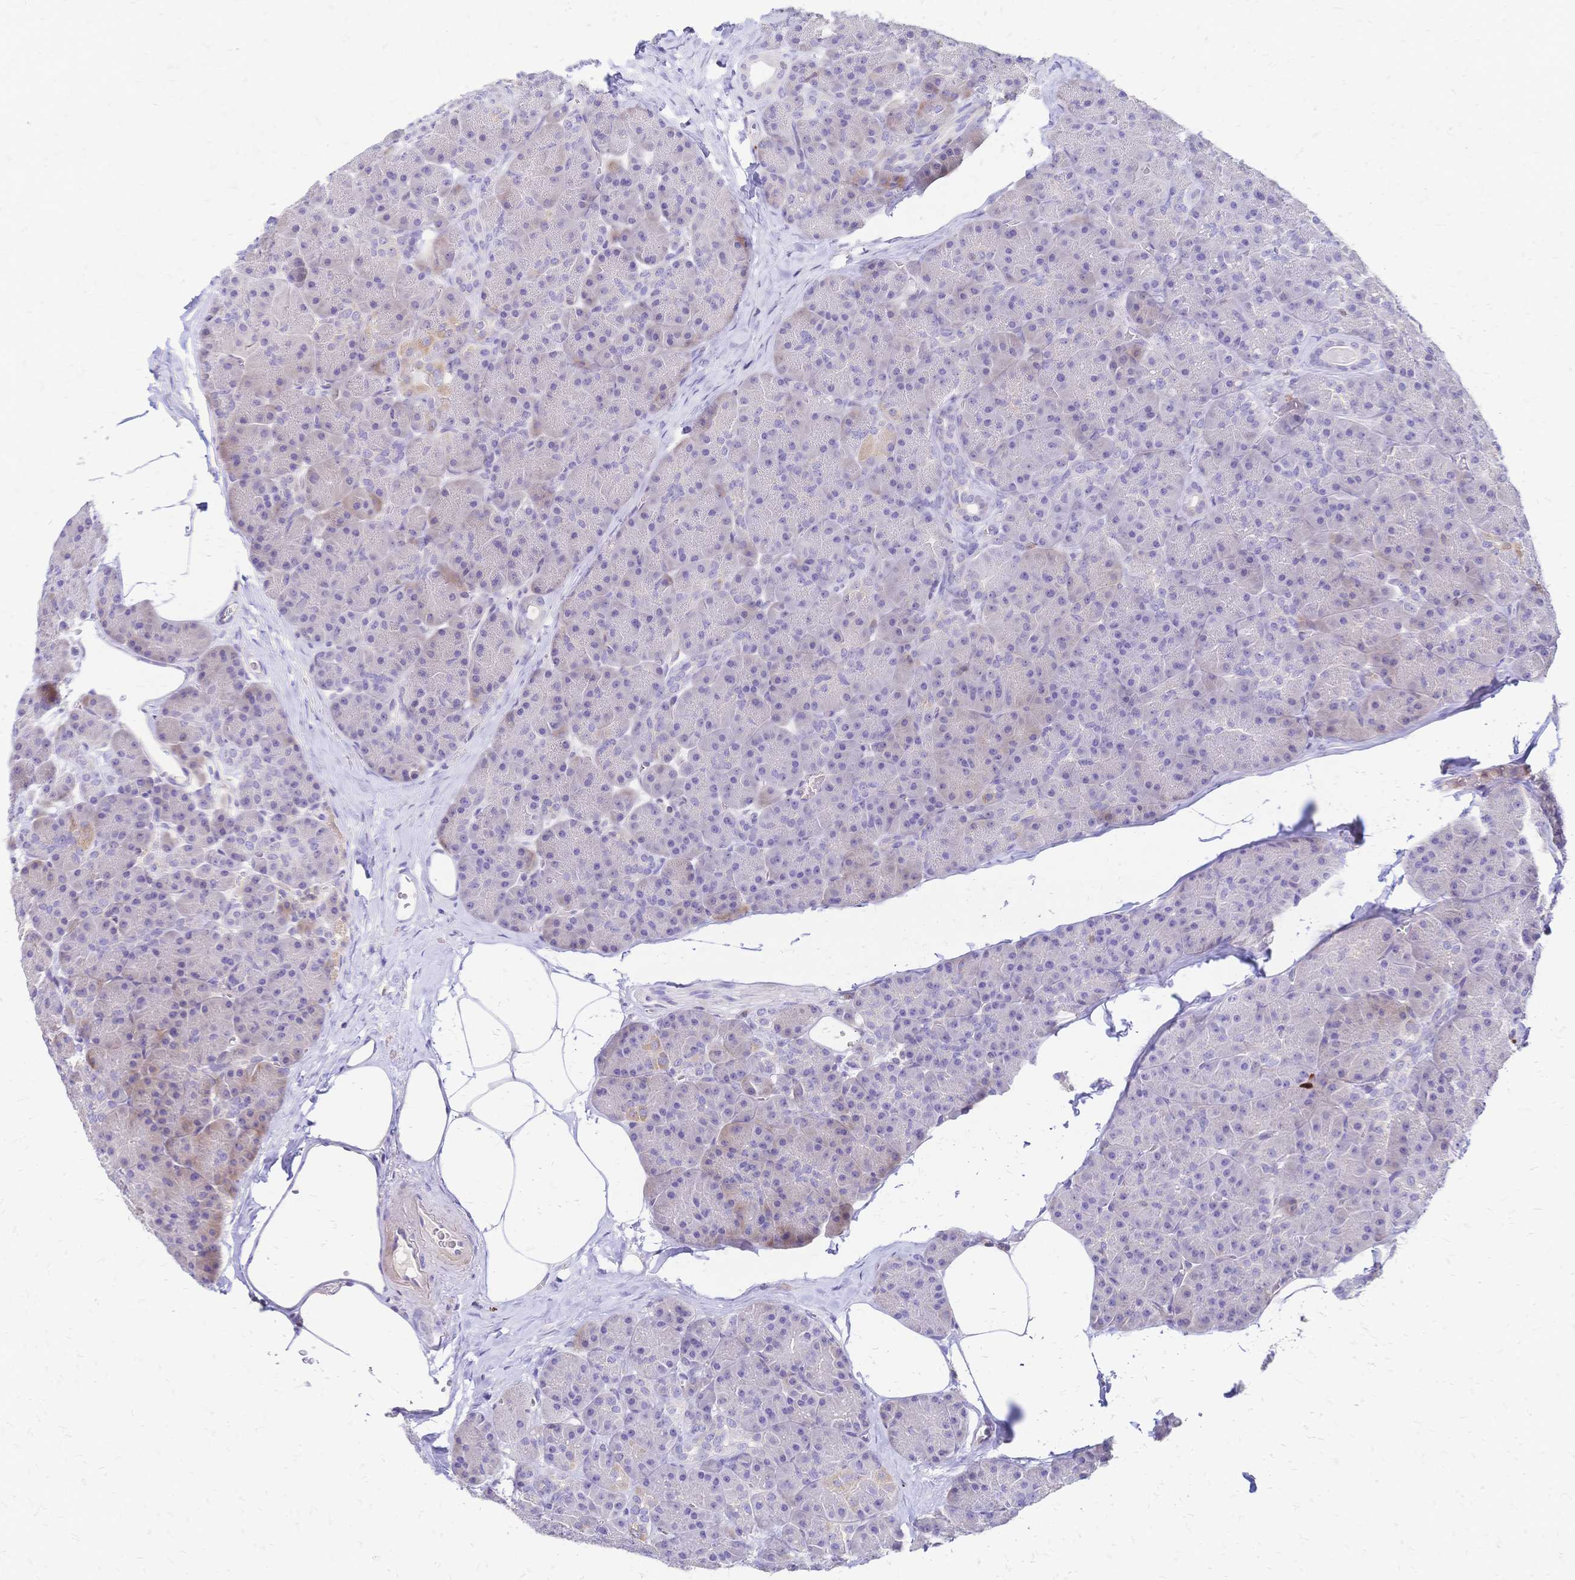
{"staining": {"intensity": "weak", "quantity": "25%-75%", "location": "cytoplasmic/membranous"}, "tissue": "pancreas", "cell_type": "Exocrine glandular cells", "image_type": "normal", "snomed": [{"axis": "morphology", "description": "Normal tissue, NOS"}, {"axis": "topography", "description": "Pancreas"}], "caption": "Pancreas stained for a protein displays weak cytoplasmic/membranous positivity in exocrine glandular cells. (DAB IHC, brown staining for protein, blue staining for nuclei).", "gene": "IL2RA", "patient": {"sex": "male", "age": 57}}